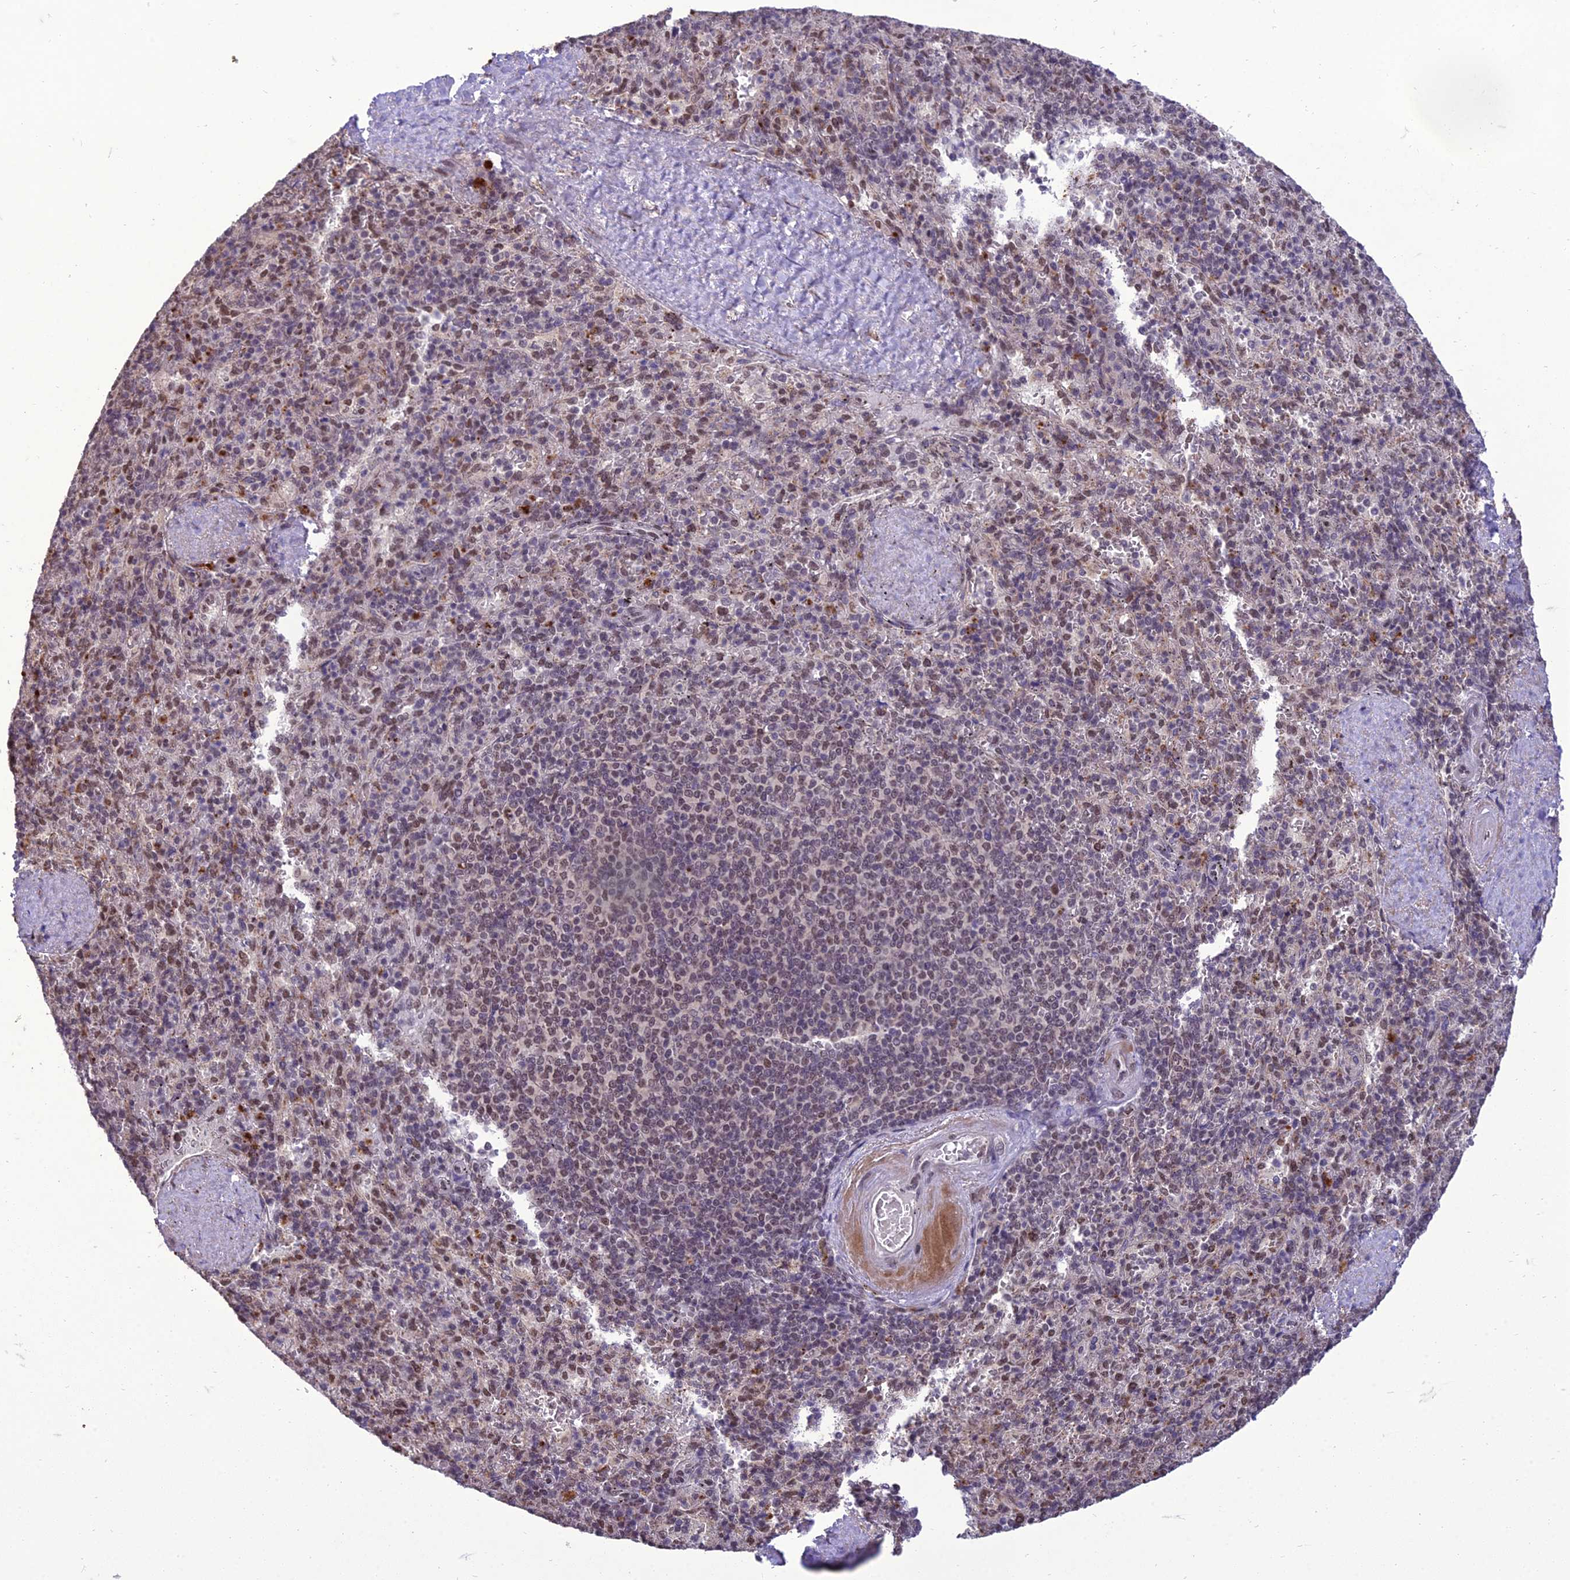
{"staining": {"intensity": "weak", "quantity": "25%-75%", "location": "nuclear"}, "tissue": "spleen", "cell_type": "Cells in red pulp", "image_type": "normal", "snomed": [{"axis": "morphology", "description": "Normal tissue, NOS"}, {"axis": "topography", "description": "Spleen"}], "caption": "Protein analysis of benign spleen exhibits weak nuclear expression in approximately 25%-75% of cells in red pulp.", "gene": "RANBP3", "patient": {"sex": "male", "age": 82}}